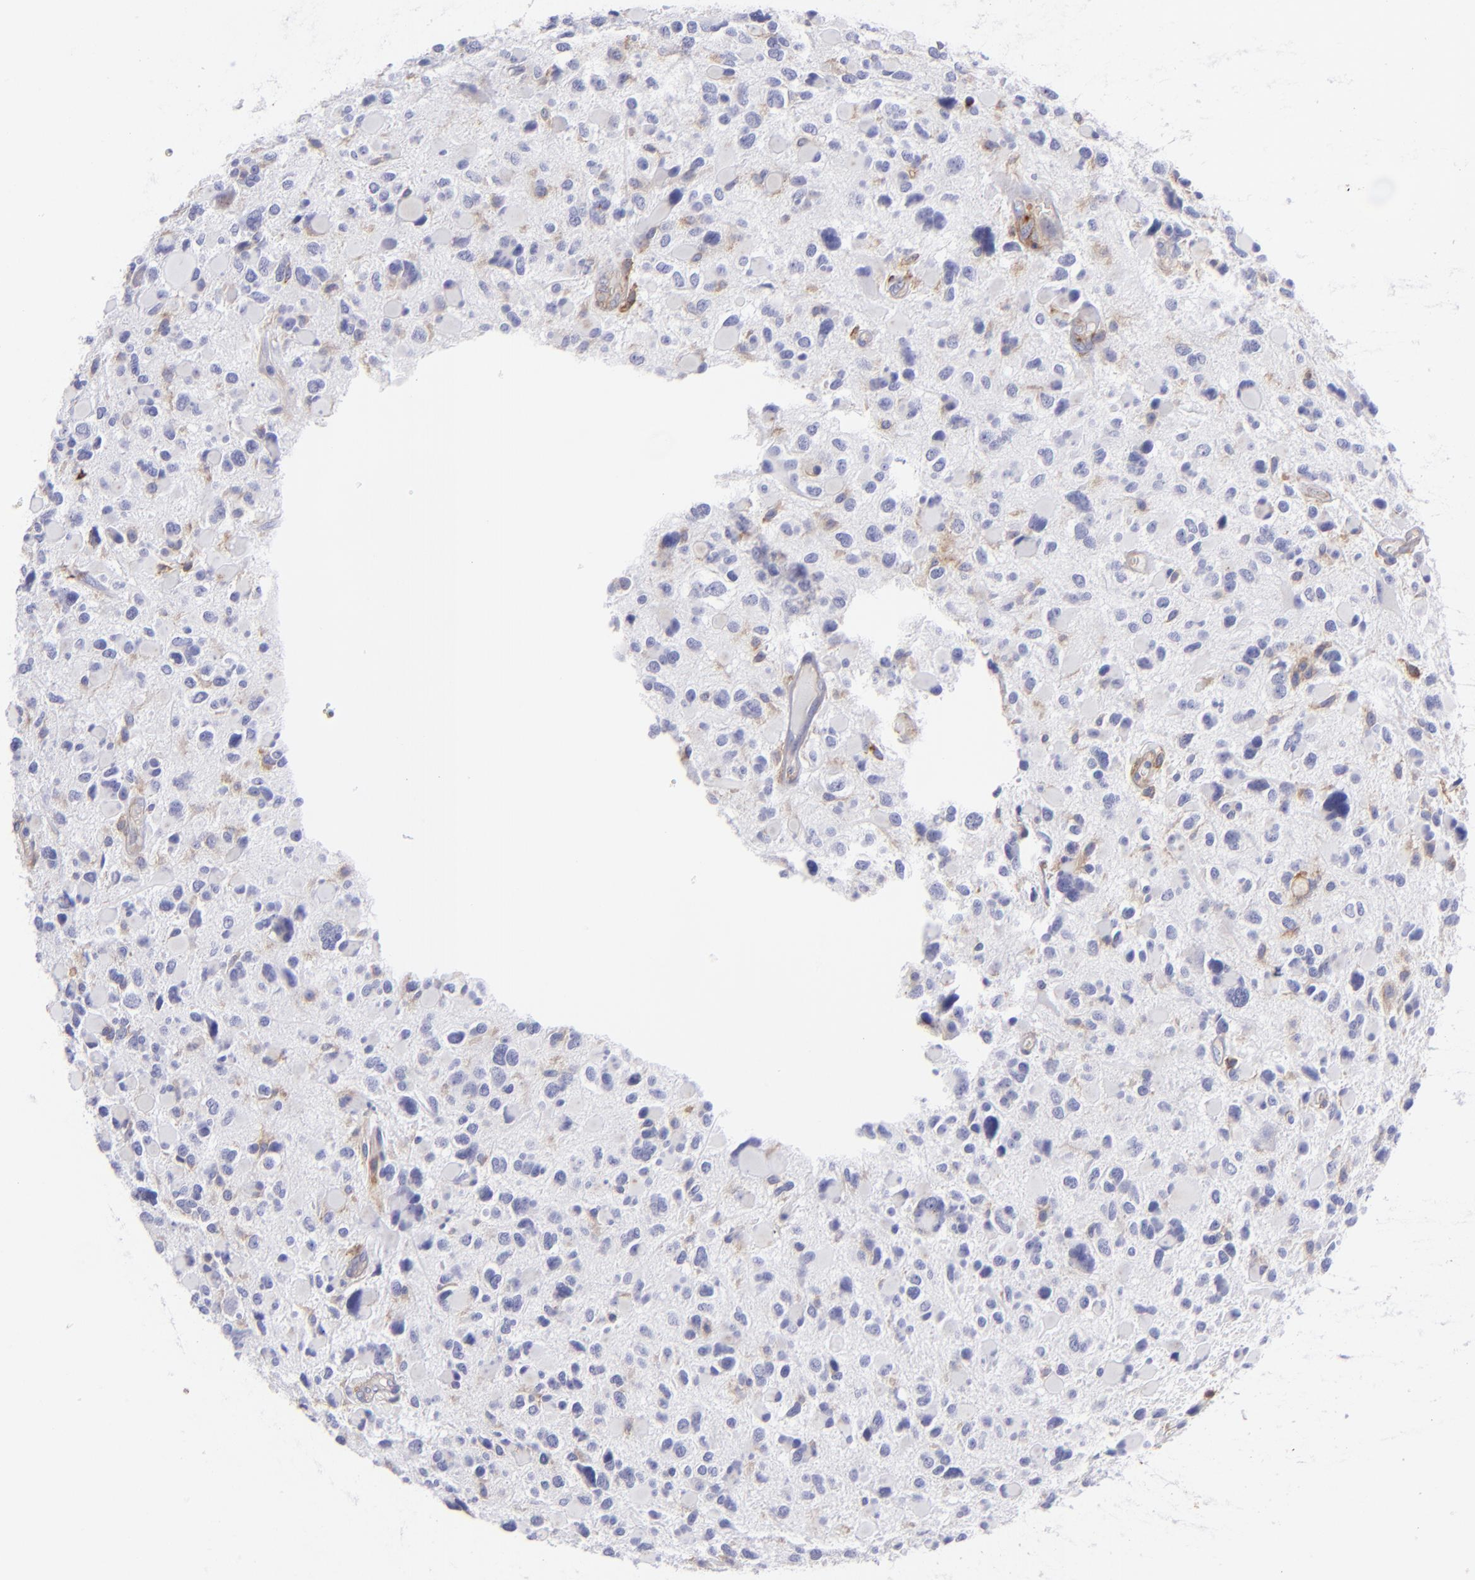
{"staining": {"intensity": "negative", "quantity": "none", "location": "none"}, "tissue": "glioma", "cell_type": "Tumor cells", "image_type": "cancer", "snomed": [{"axis": "morphology", "description": "Glioma, malignant, High grade"}, {"axis": "topography", "description": "Brain"}], "caption": "A high-resolution image shows immunohistochemistry (IHC) staining of malignant glioma (high-grade), which displays no significant staining in tumor cells.", "gene": "ENTPD1", "patient": {"sex": "female", "age": 37}}